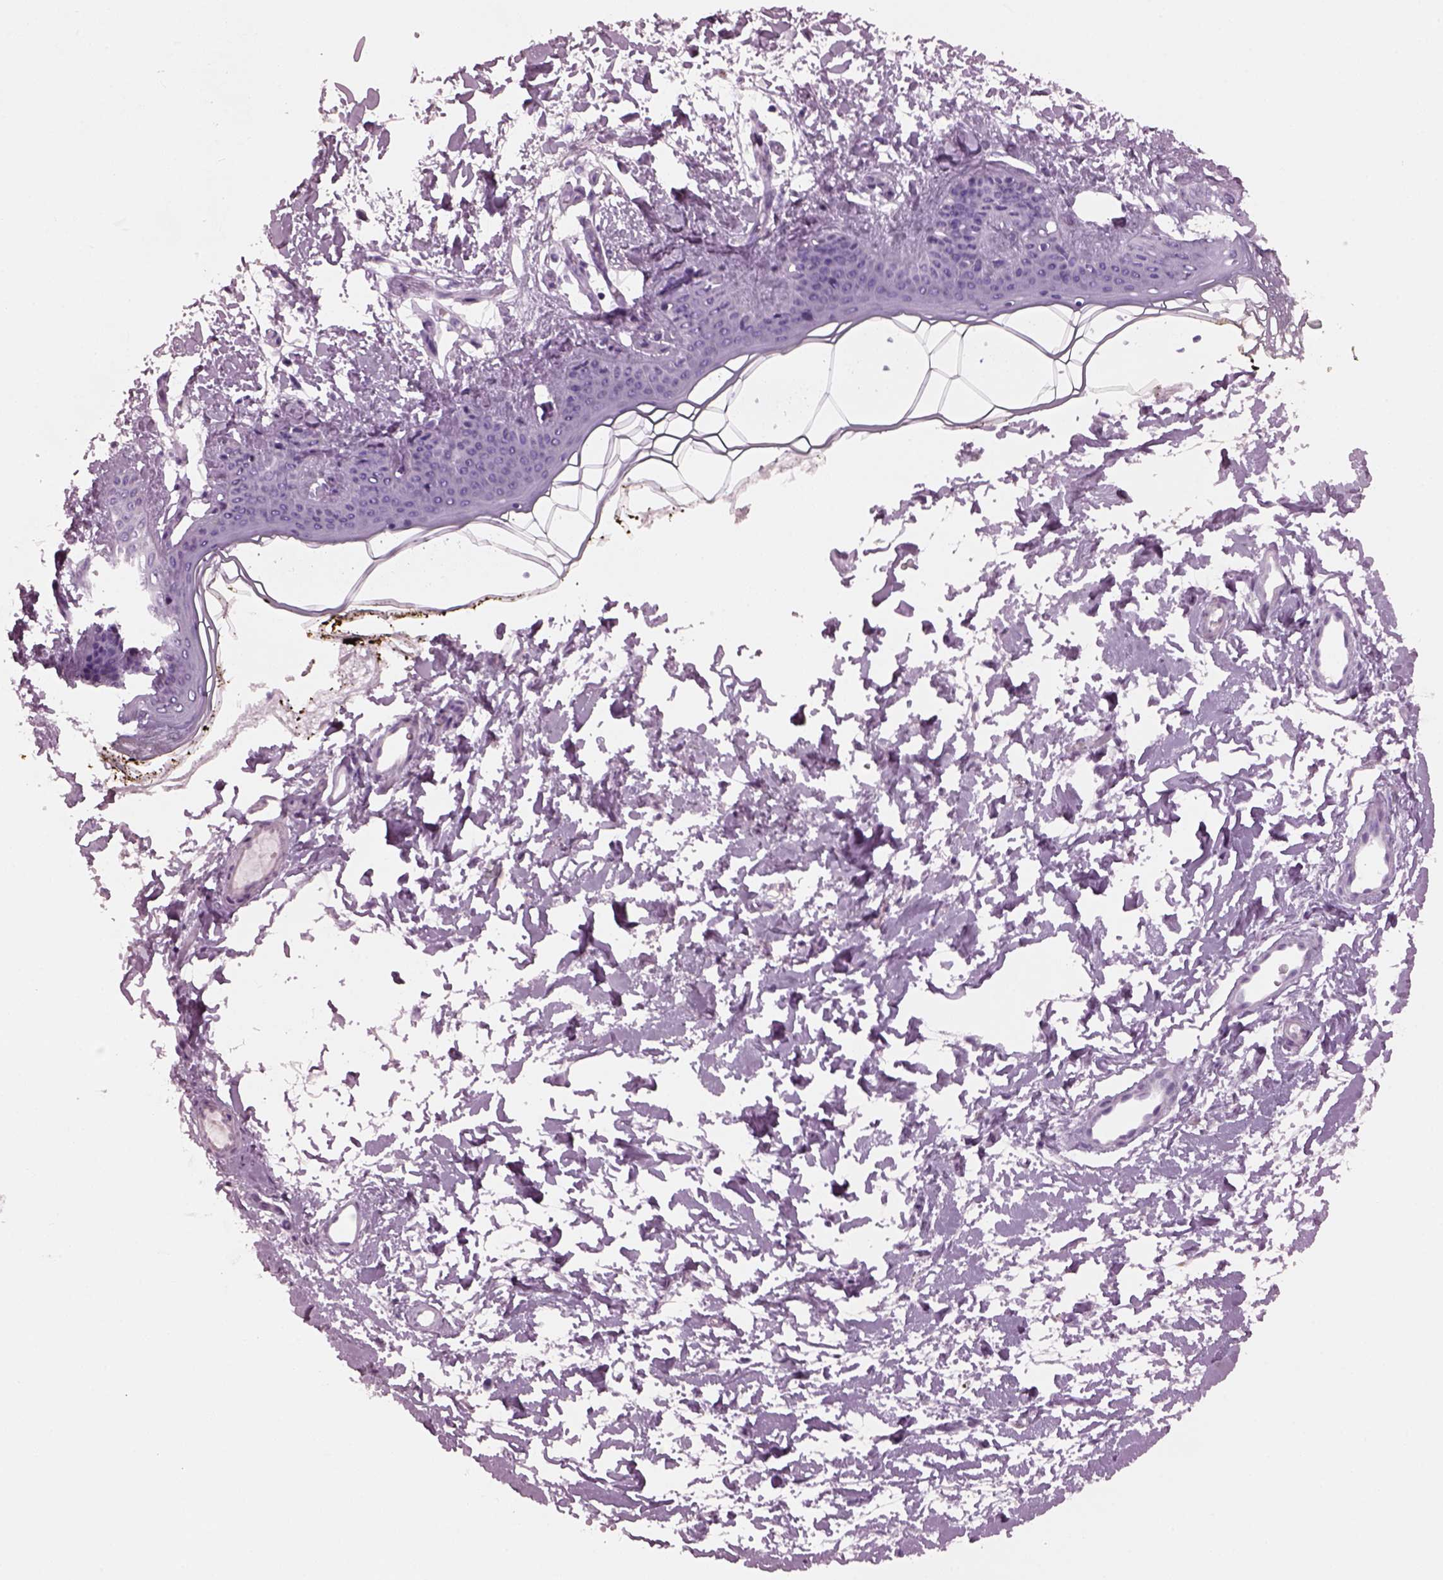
{"staining": {"intensity": "negative", "quantity": "none", "location": "none"}, "tissue": "skin", "cell_type": "Fibroblasts", "image_type": "normal", "snomed": [{"axis": "morphology", "description": "Normal tissue, NOS"}, {"axis": "topography", "description": "Skin"}], "caption": "This micrograph is of normal skin stained with IHC to label a protein in brown with the nuclei are counter-stained blue. There is no staining in fibroblasts.", "gene": "KRTAP3", "patient": {"sex": "female", "age": 34}}